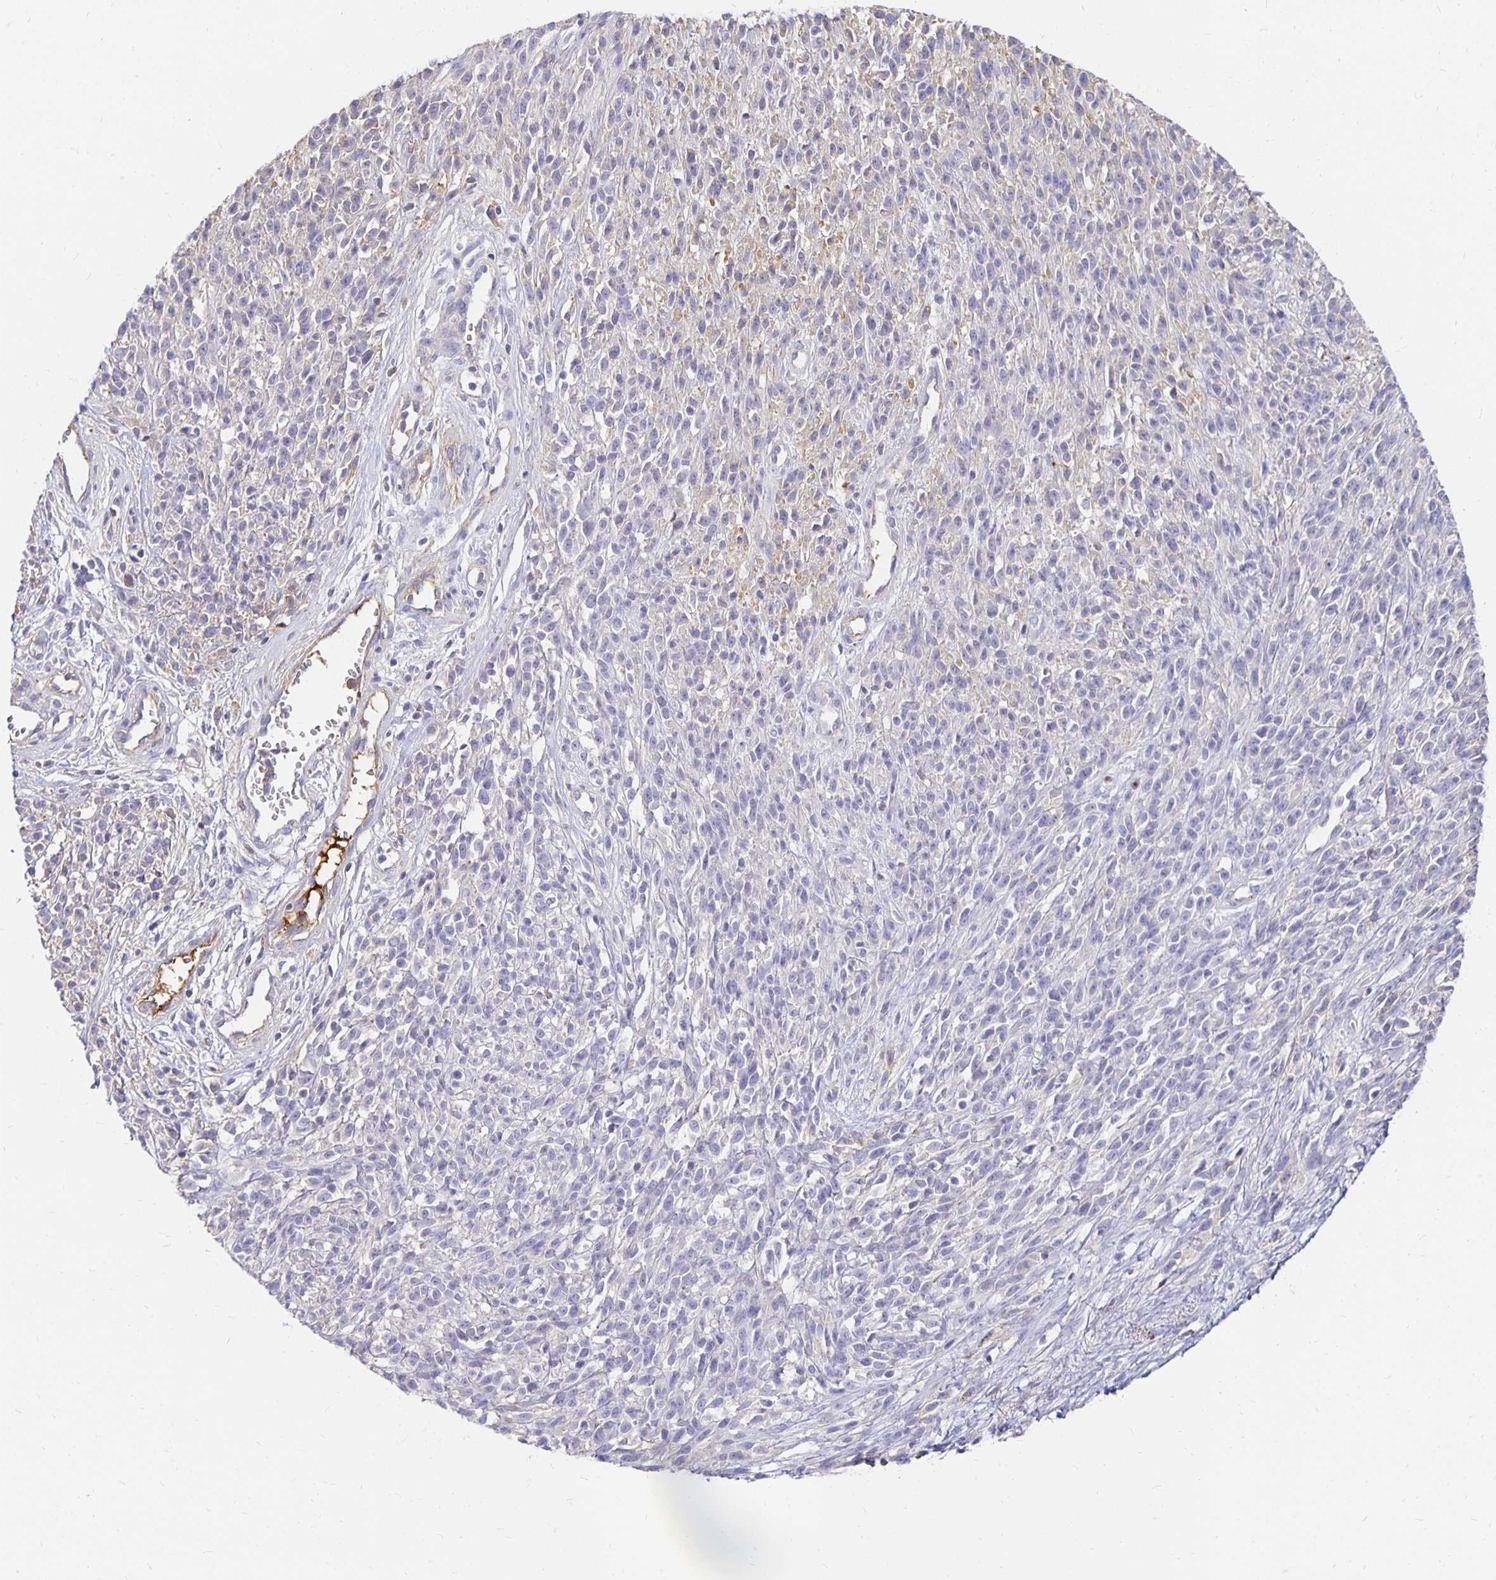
{"staining": {"intensity": "negative", "quantity": "none", "location": "none"}, "tissue": "melanoma", "cell_type": "Tumor cells", "image_type": "cancer", "snomed": [{"axis": "morphology", "description": "Malignant melanoma, NOS"}, {"axis": "topography", "description": "Skin"}, {"axis": "topography", "description": "Skin of trunk"}], "caption": "Tumor cells show no significant staining in melanoma.", "gene": "APOB", "patient": {"sex": "male", "age": 74}}